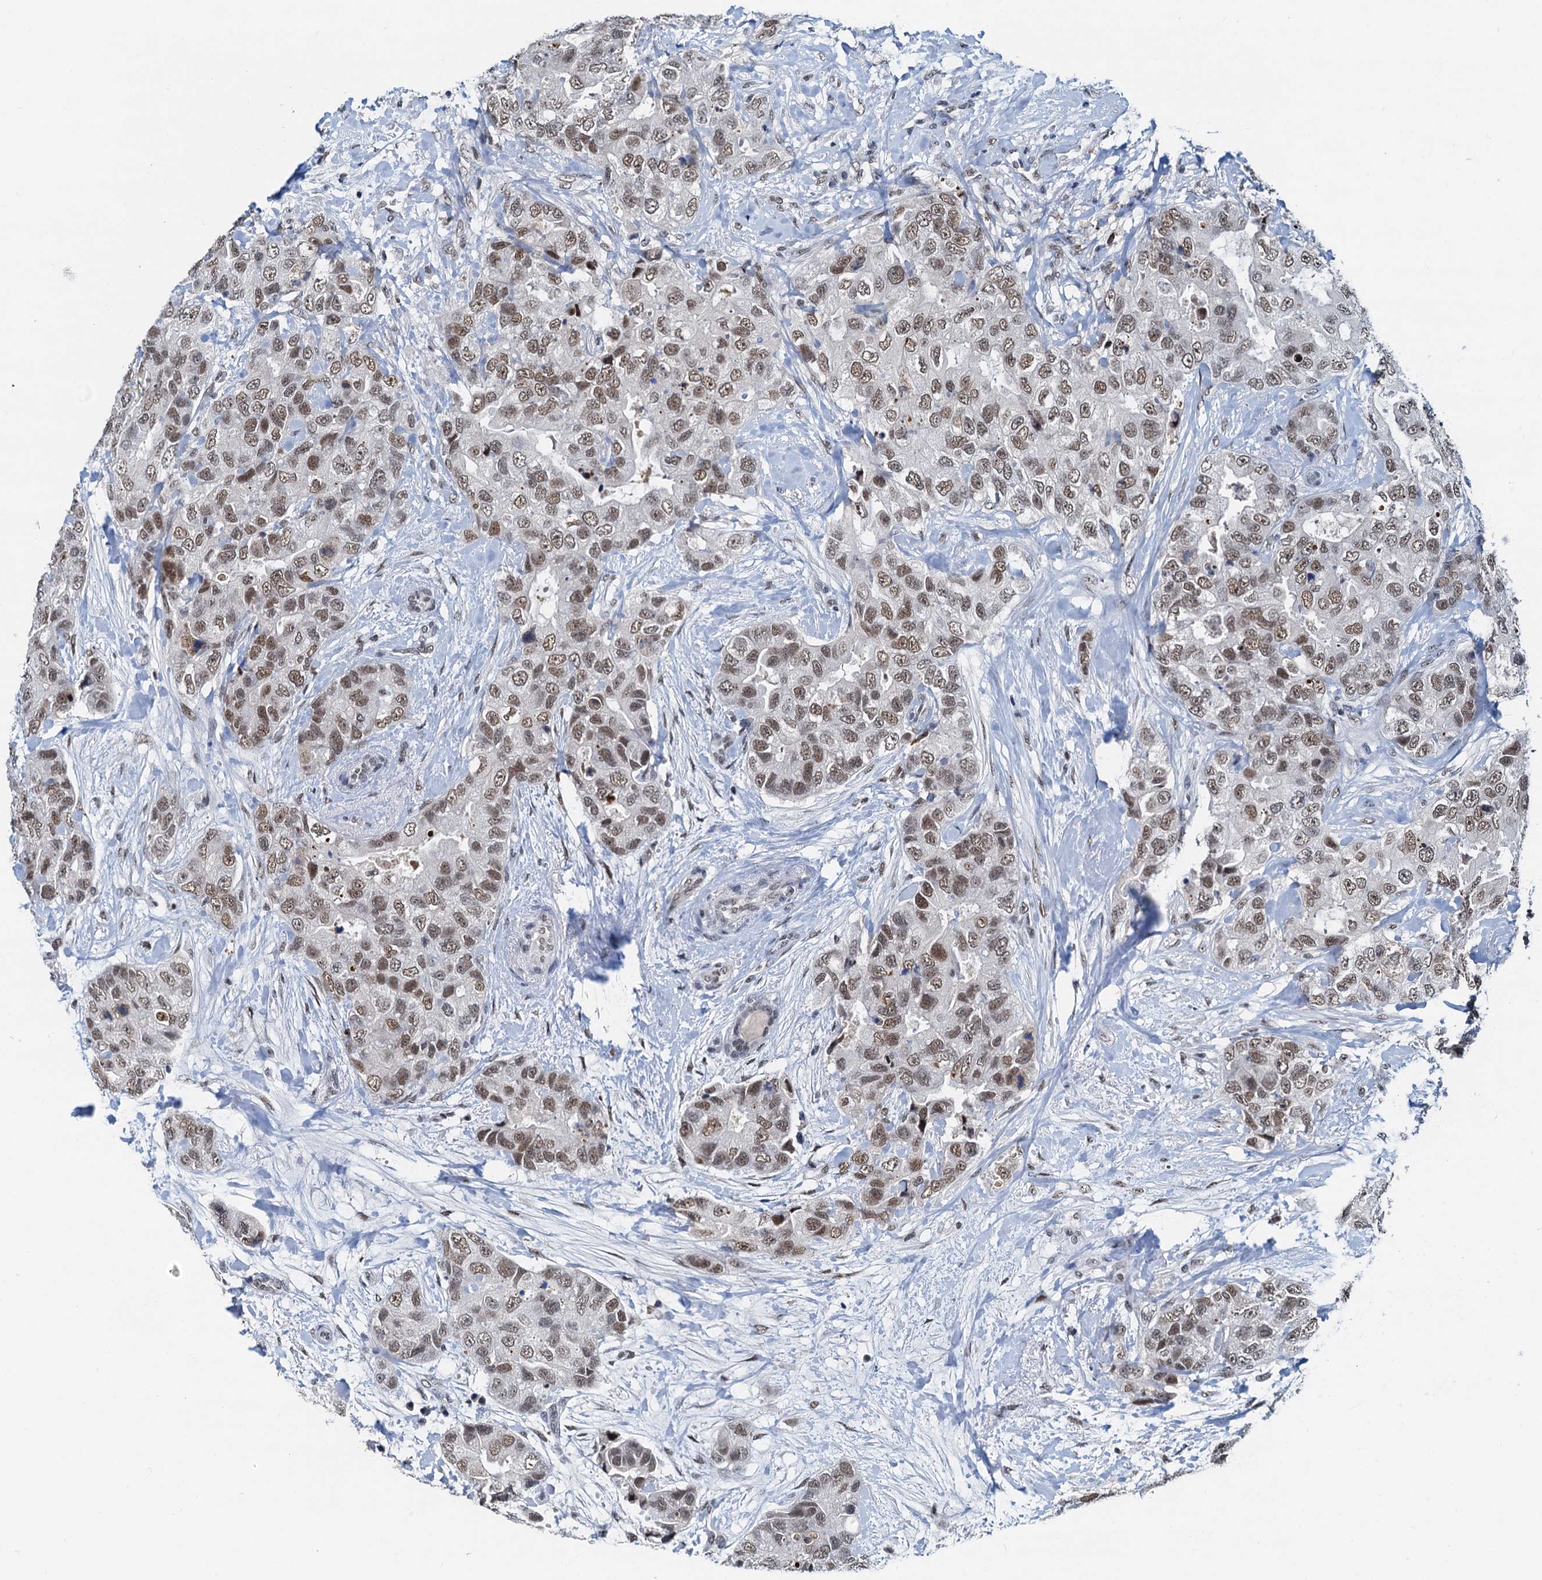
{"staining": {"intensity": "moderate", "quantity": ">75%", "location": "nuclear"}, "tissue": "breast cancer", "cell_type": "Tumor cells", "image_type": "cancer", "snomed": [{"axis": "morphology", "description": "Duct carcinoma"}, {"axis": "topography", "description": "Breast"}], "caption": "Protein expression analysis of human breast cancer reveals moderate nuclear staining in approximately >75% of tumor cells.", "gene": "SNRPD1", "patient": {"sex": "female", "age": 62}}